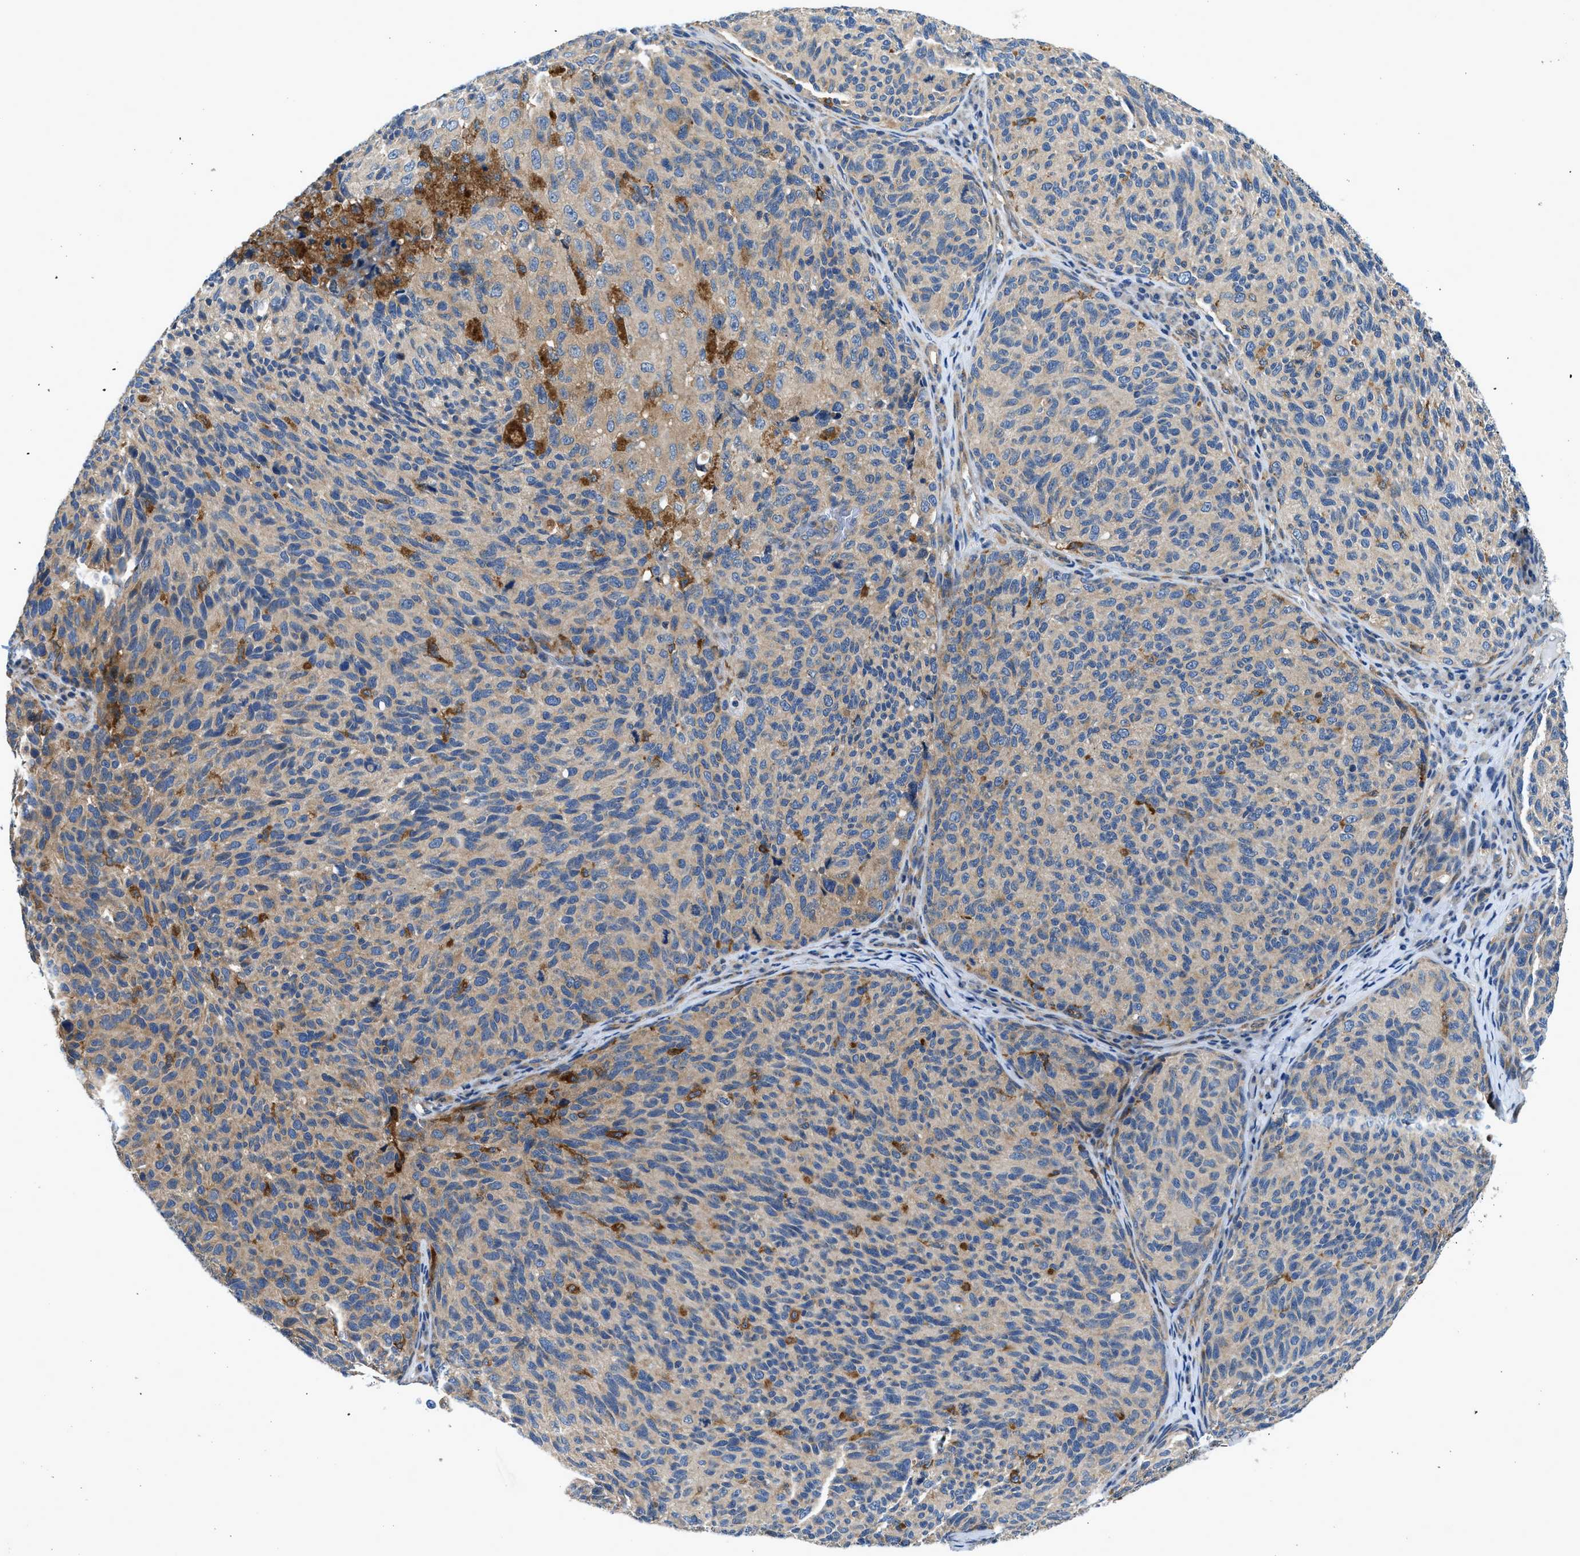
{"staining": {"intensity": "moderate", "quantity": "25%-75%", "location": "cytoplasmic/membranous"}, "tissue": "melanoma", "cell_type": "Tumor cells", "image_type": "cancer", "snomed": [{"axis": "morphology", "description": "Malignant melanoma, NOS"}, {"axis": "topography", "description": "Skin"}], "caption": "A brown stain labels moderate cytoplasmic/membranous expression of a protein in human melanoma tumor cells.", "gene": "LPIN2", "patient": {"sex": "female", "age": 73}}